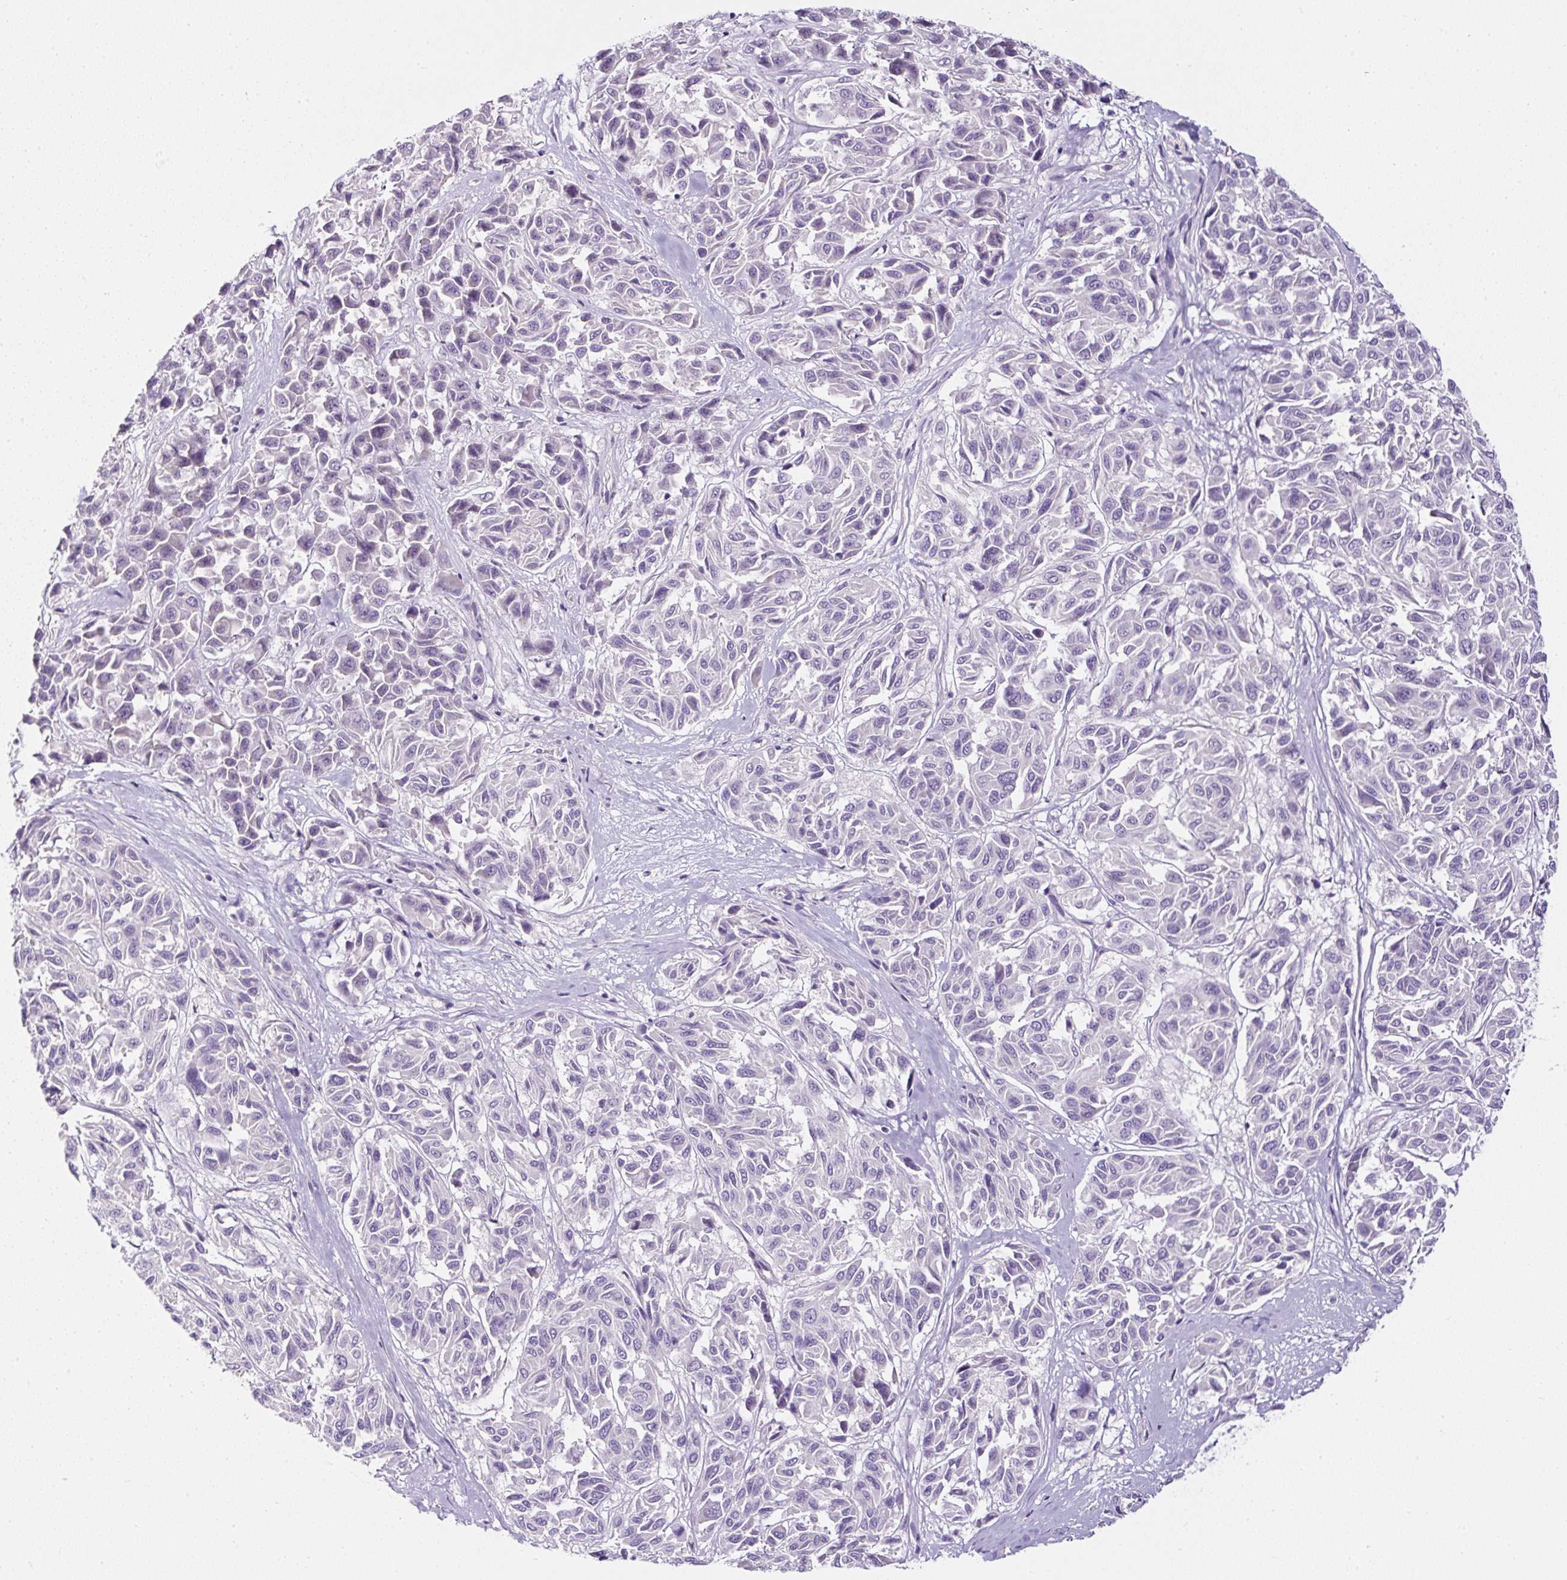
{"staining": {"intensity": "negative", "quantity": "none", "location": "none"}, "tissue": "melanoma", "cell_type": "Tumor cells", "image_type": "cancer", "snomed": [{"axis": "morphology", "description": "Malignant melanoma, NOS"}, {"axis": "topography", "description": "Skin"}], "caption": "High magnification brightfield microscopy of melanoma stained with DAB (3,3'-diaminobenzidine) (brown) and counterstained with hematoxylin (blue): tumor cells show no significant positivity.", "gene": "OR14A2", "patient": {"sex": "female", "age": 66}}